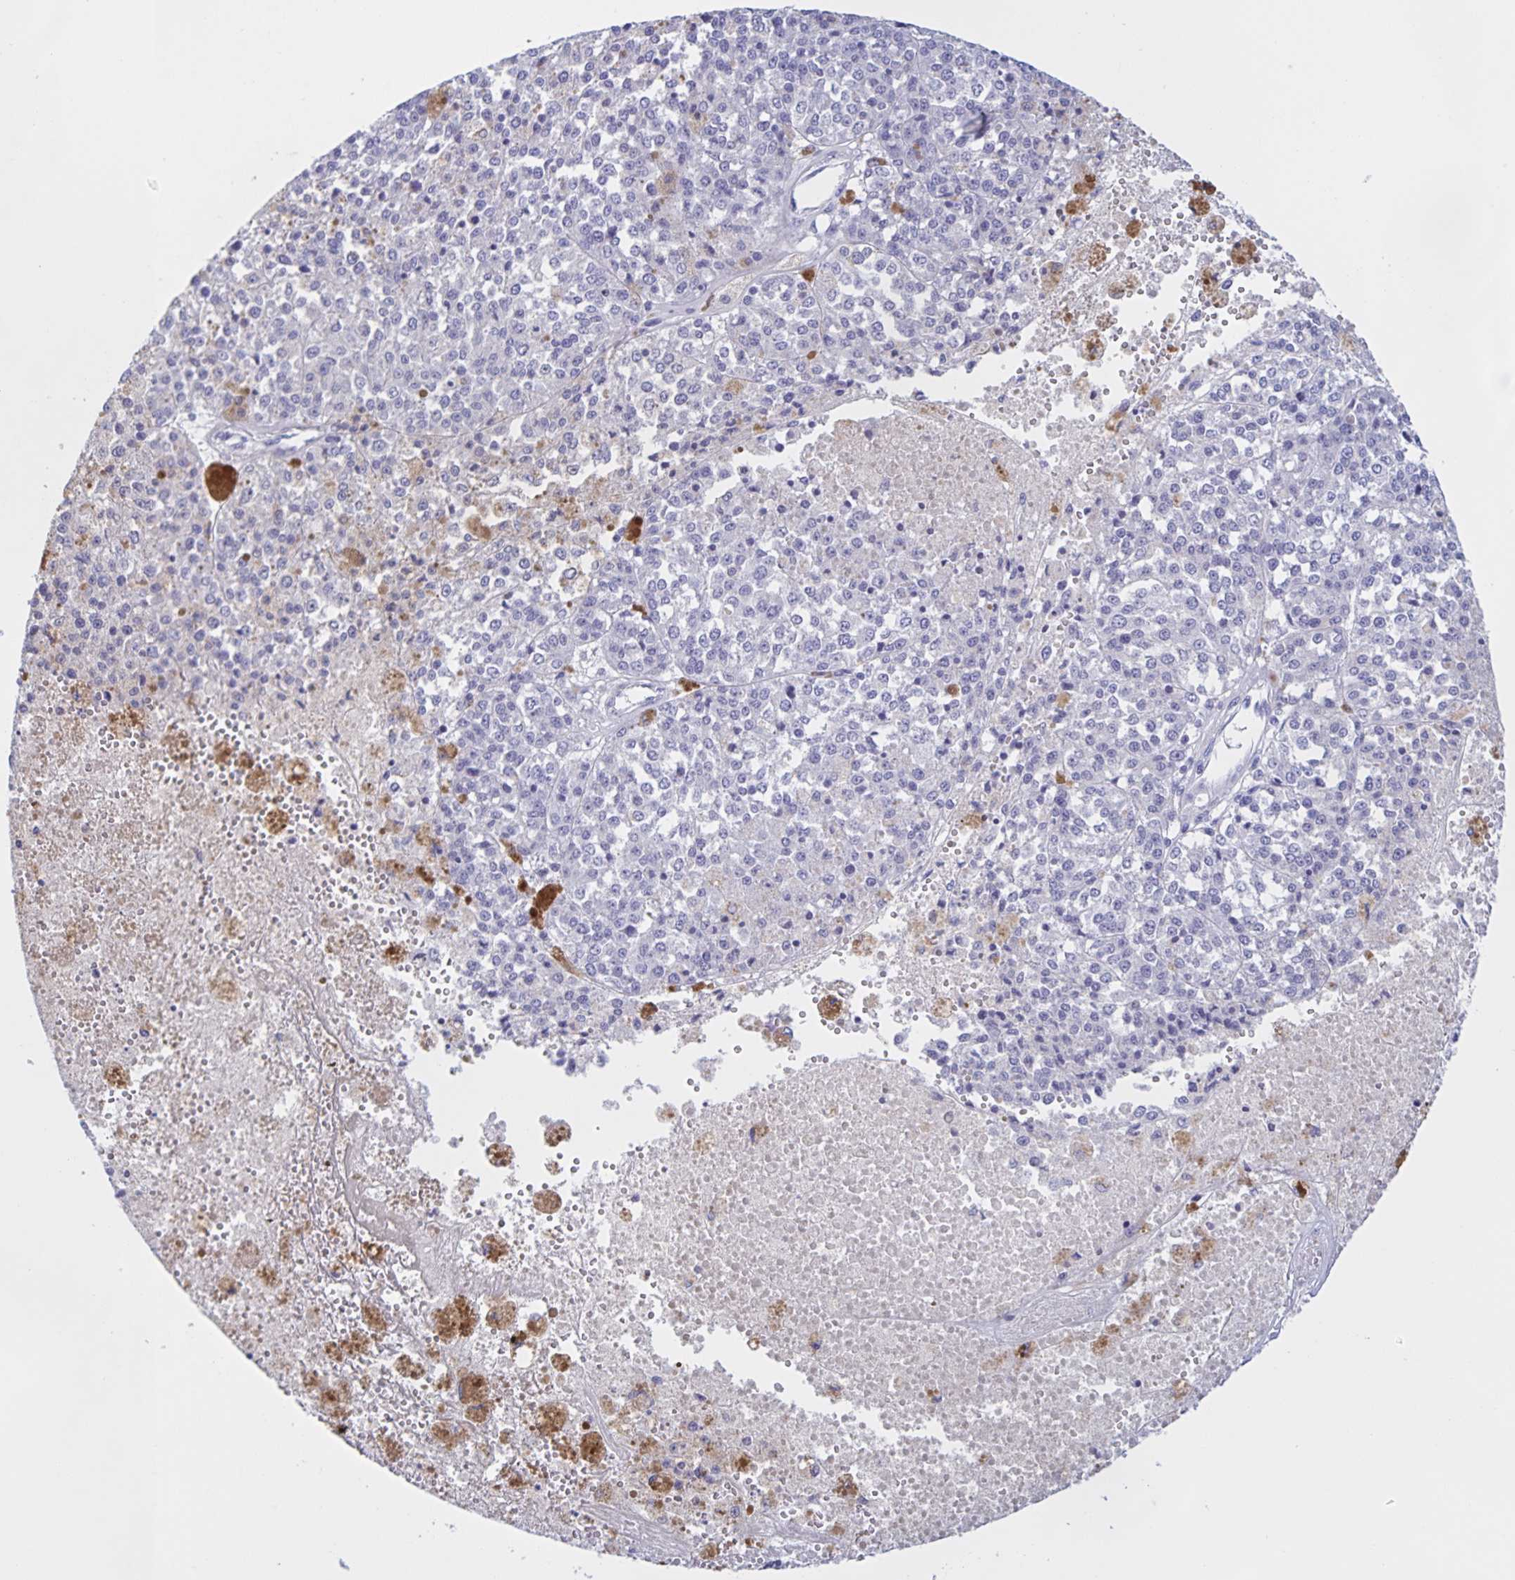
{"staining": {"intensity": "negative", "quantity": "none", "location": "none"}, "tissue": "melanoma", "cell_type": "Tumor cells", "image_type": "cancer", "snomed": [{"axis": "morphology", "description": "Malignant melanoma, Metastatic site"}, {"axis": "topography", "description": "Lymph node"}], "caption": "High magnification brightfield microscopy of malignant melanoma (metastatic site) stained with DAB (brown) and counterstained with hematoxylin (blue): tumor cells show no significant expression.", "gene": "CATSPER4", "patient": {"sex": "female", "age": 64}}